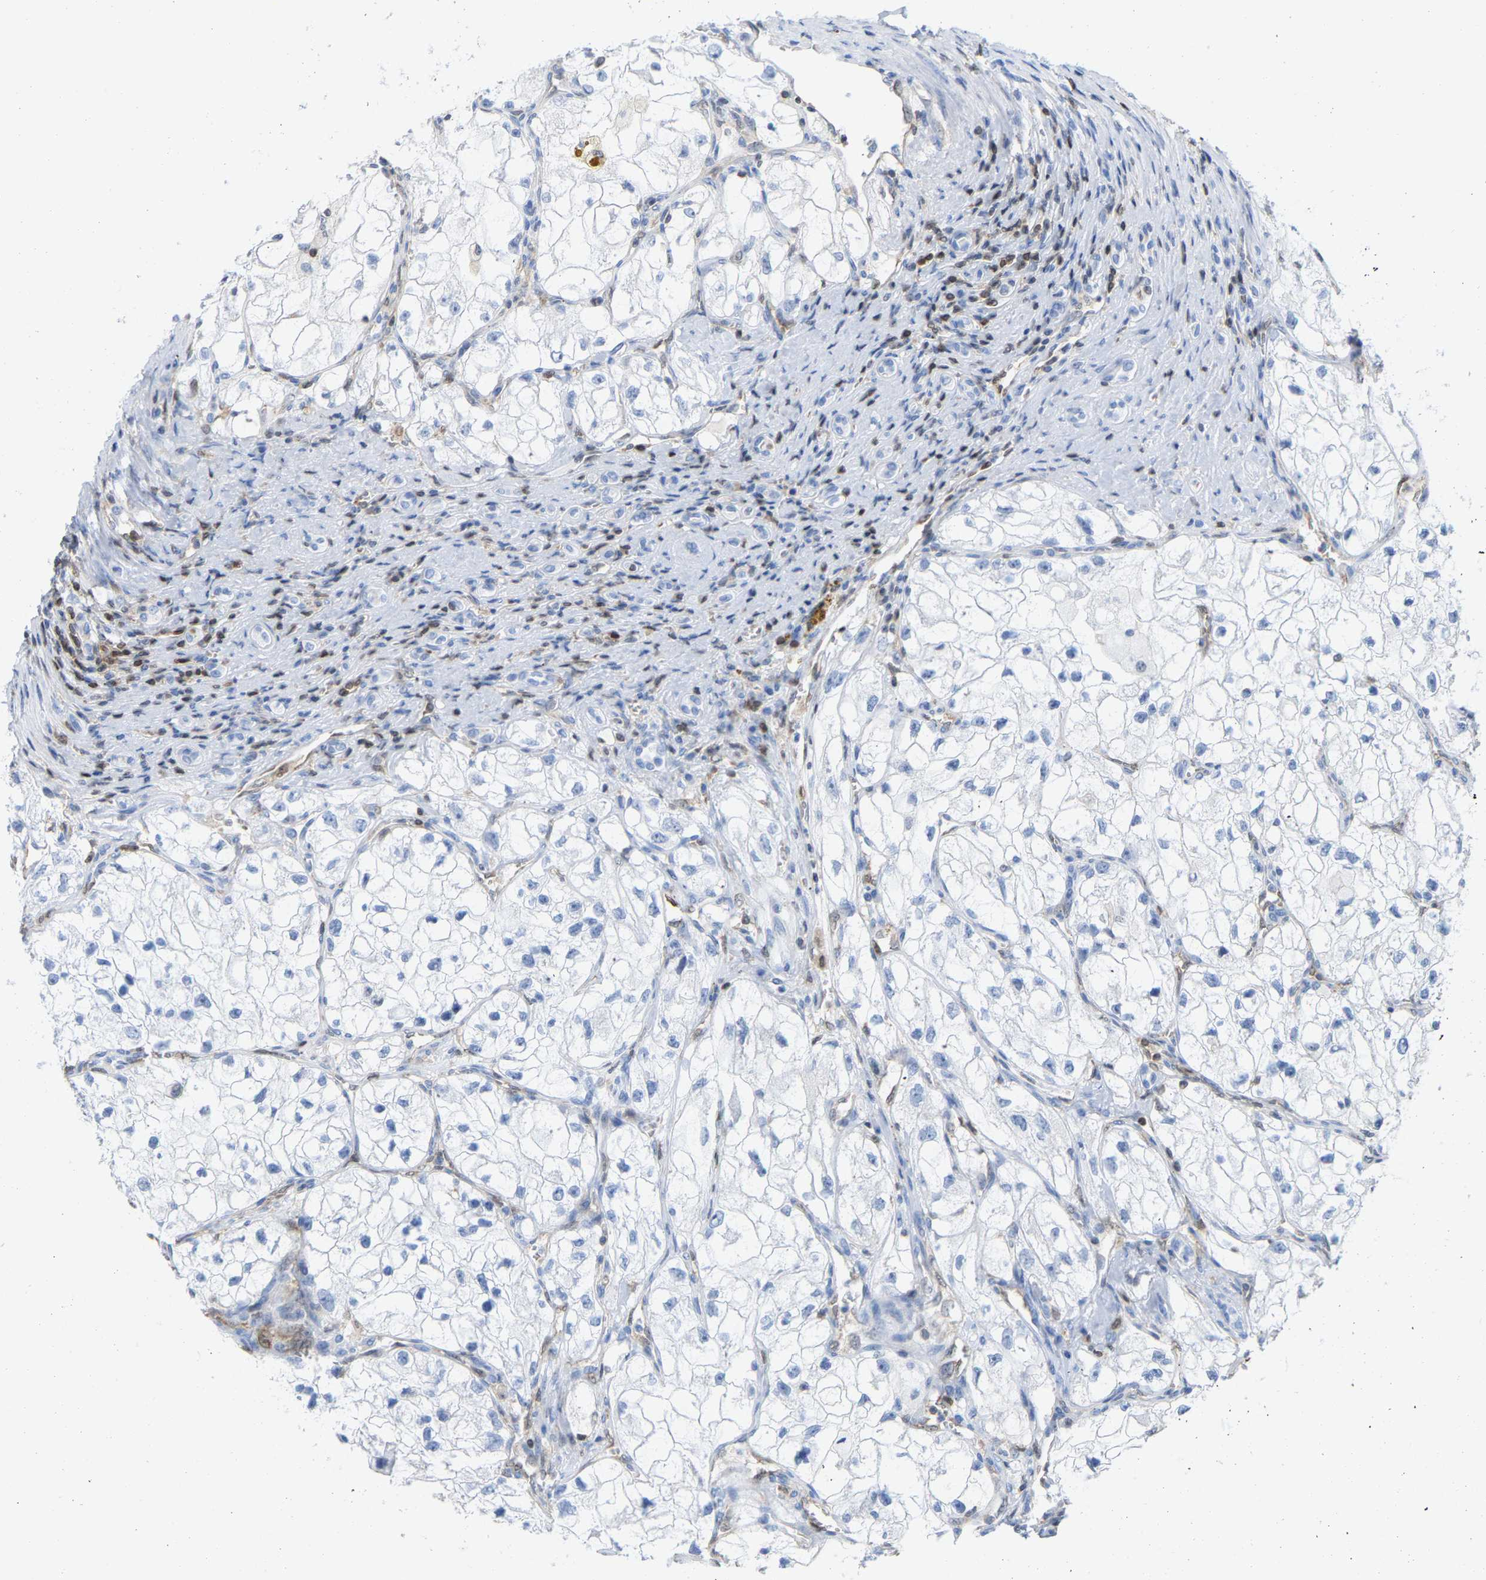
{"staining": {"intensity": "negative", "quantity": "none", "location": "none"}, "tissue": "renal cancer", "cell_type": "Tumor cells", "image_type": "cancer", "snomed": [{"axis": "morphology", "description": "Adenocarcinoma, NOS"}, {"axis": "topography", "description": "Kidney"}], "caption": "DAB (3,3'-diaminobenzidine) immunohistochemical staining of human renal cancer (adenocarcinoma) displays no significant positivity in tumor cells.", "gene": "GIMAP4", "patient": {"sex": "female", "age": 70}}